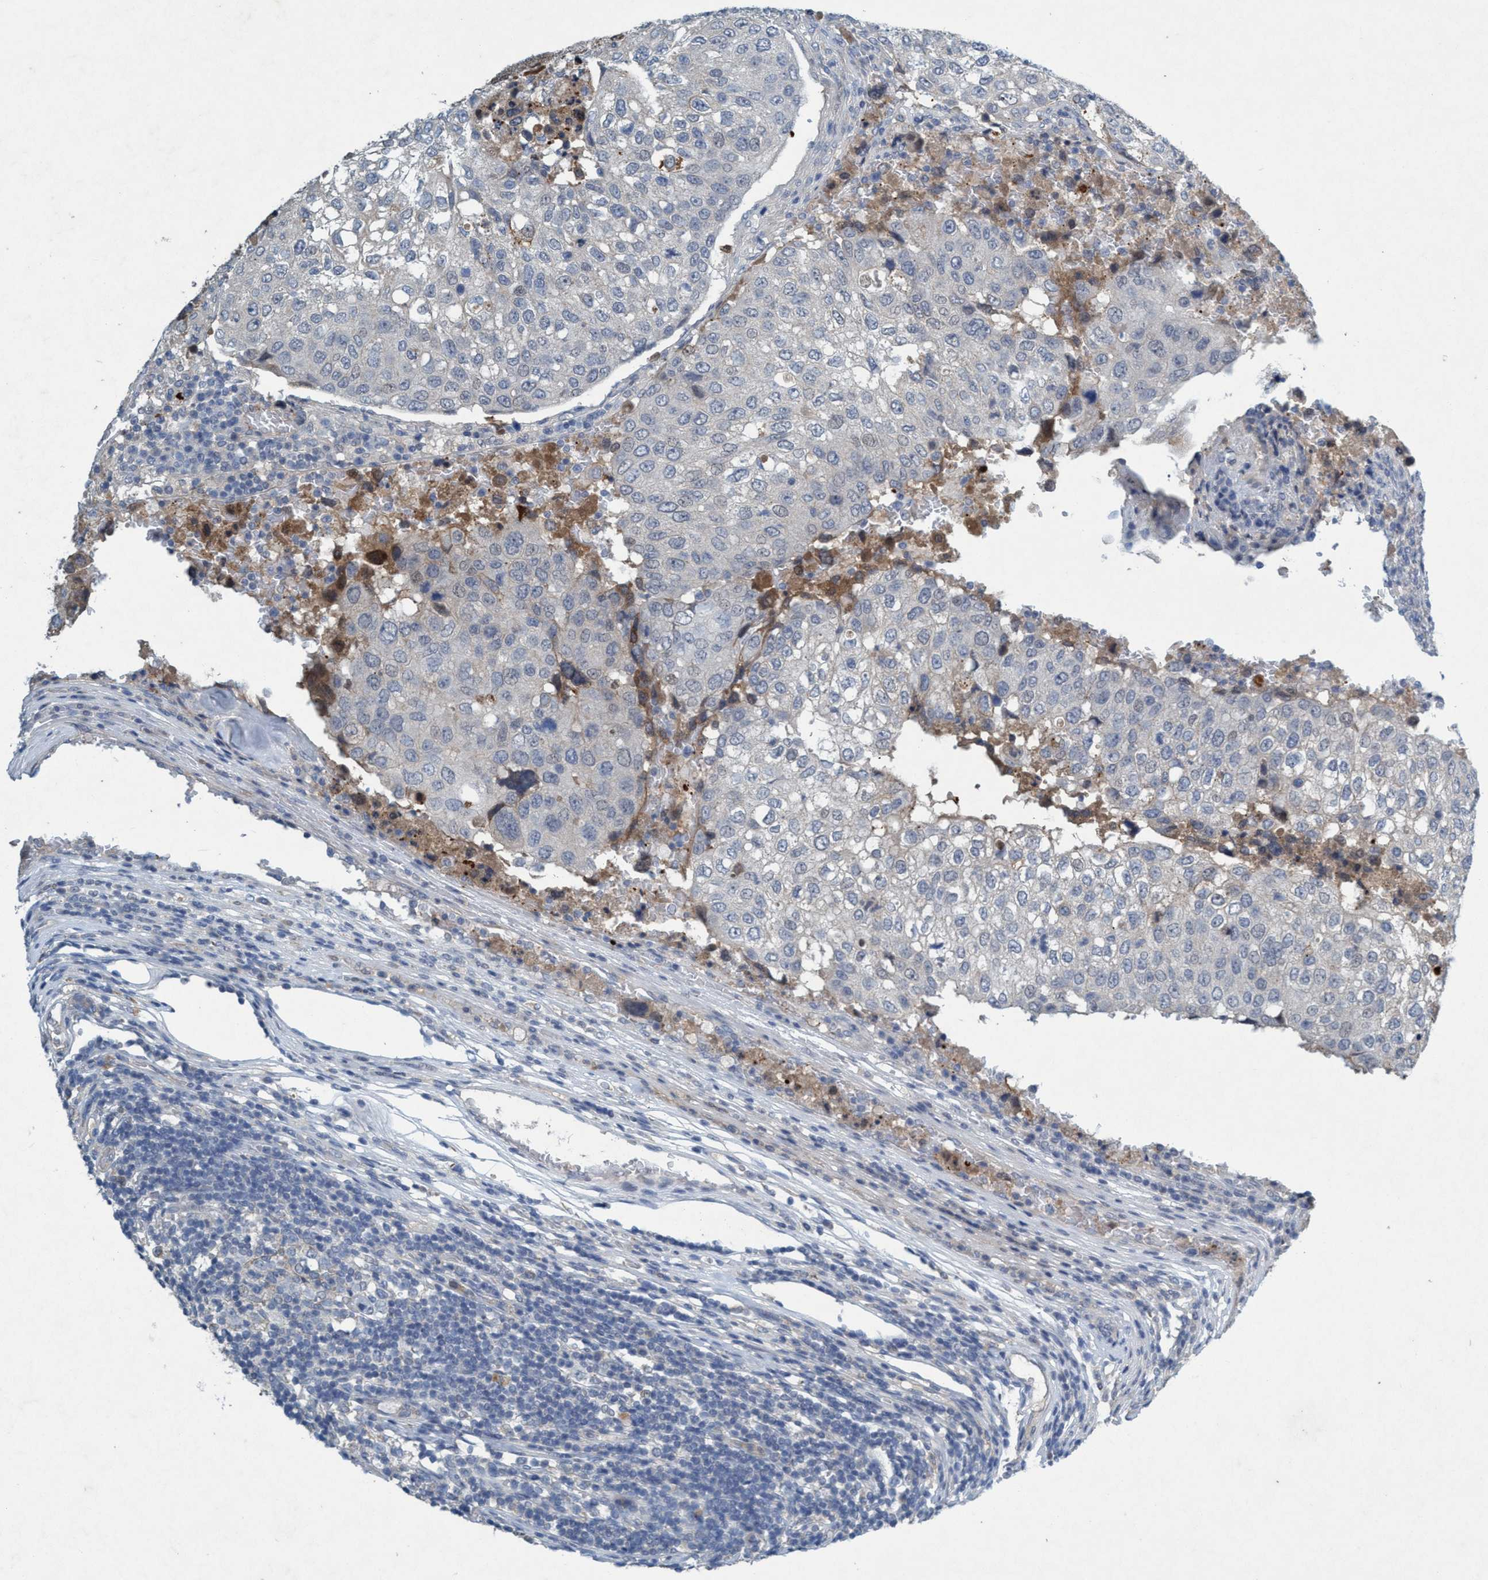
{"staining": {"intensity": "negative", "quantity": "none", "location": "none"}, "tissue": "urothelial cancer", "cell_type": "Tumor cells", "image_type": "cancer", "snomed": [{"axis": "morphology", "description": "Urothelial carcinoma, High grade"}, {"axis": "topography", "description": "Lymph node"}, {"axis": "topography", "description": "Urinary bladder"}], "caption": "Urothelial cancer was stained to show a protein in brown. There is no significant staining in tumor cells.", "gene": "RNF208", "patient": {"sex": "male", "age": 51}}